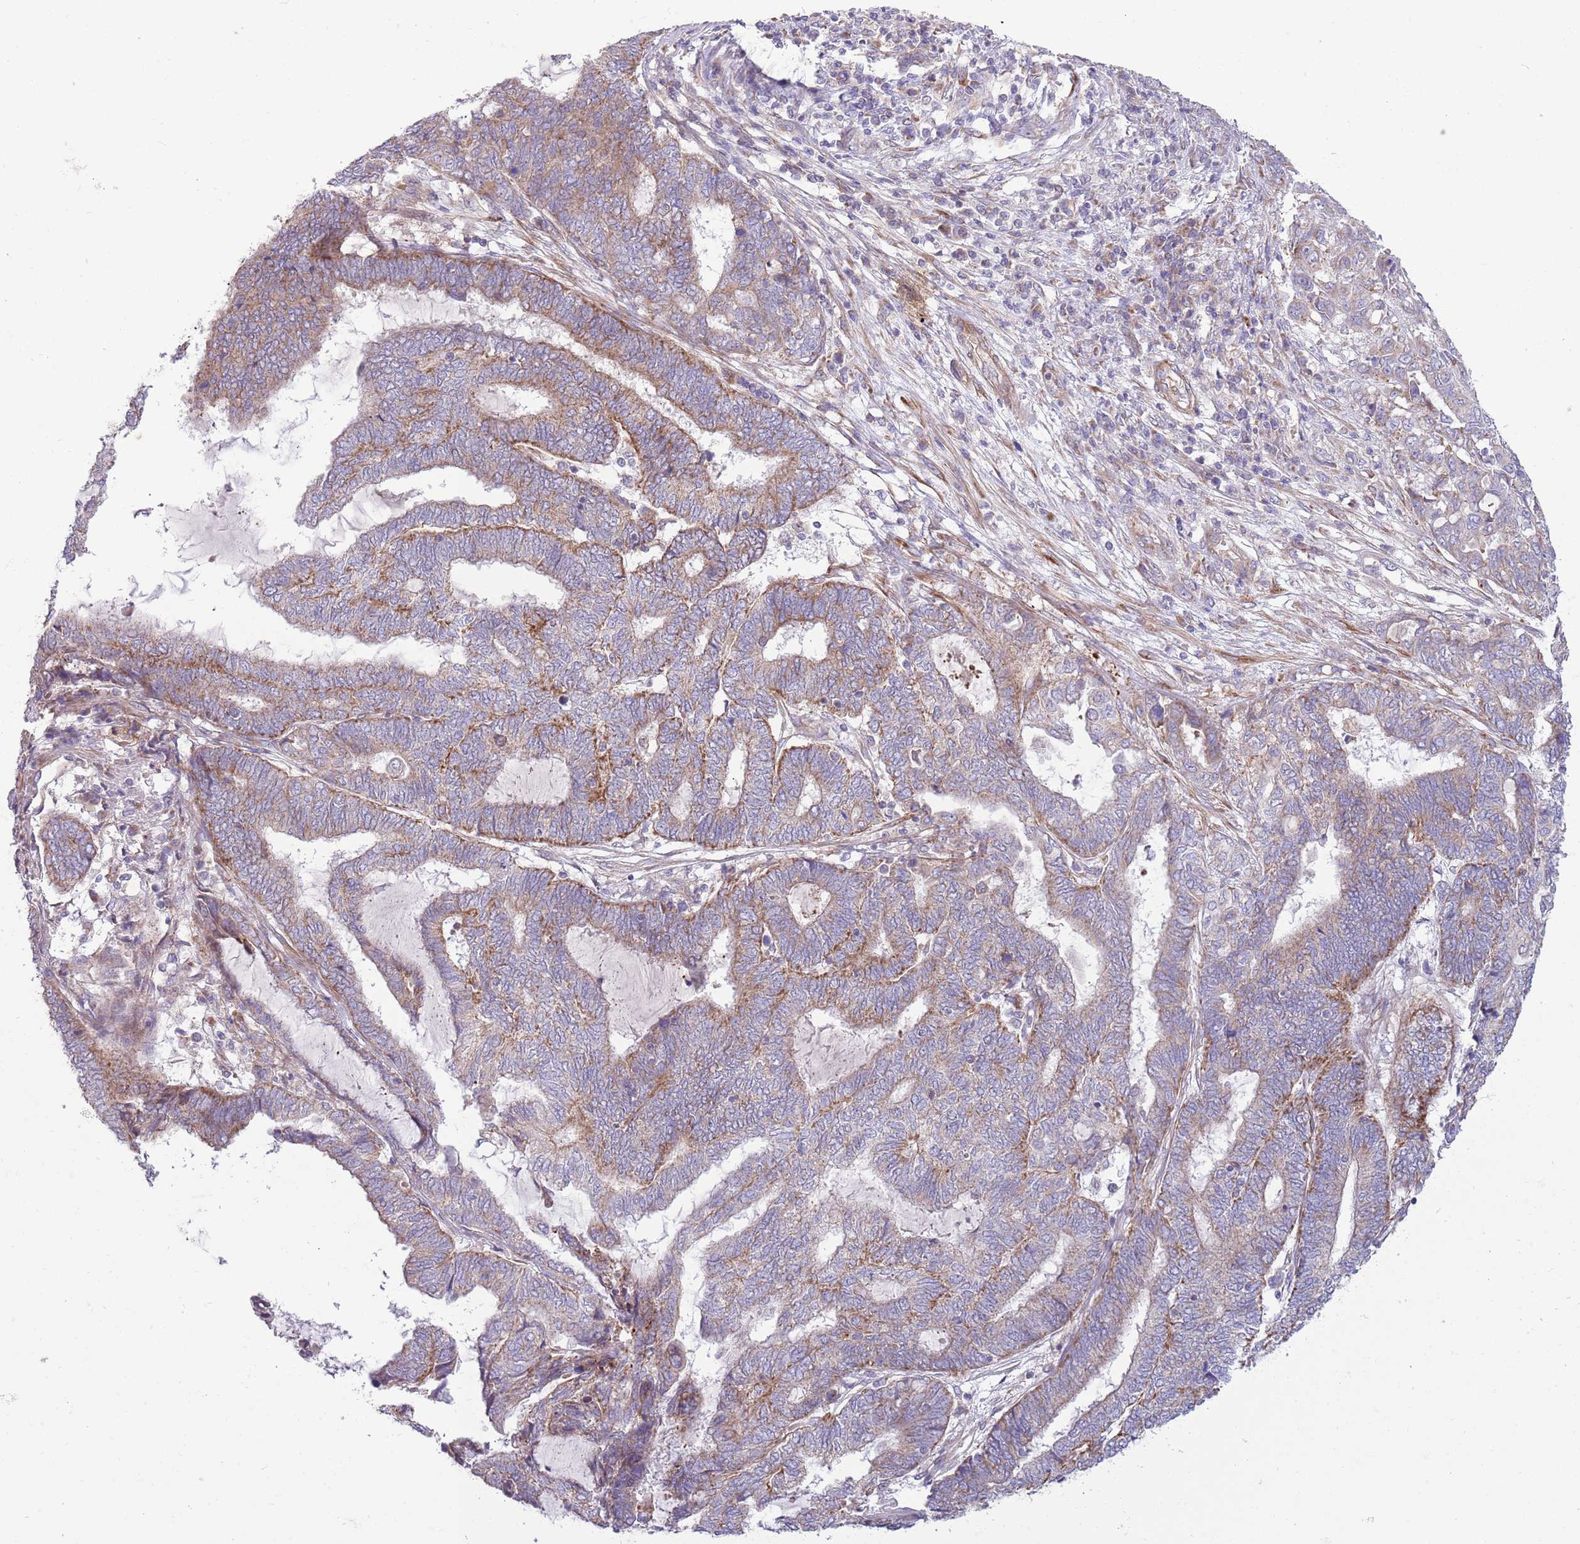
{"staining": {"intensity": "moderate", "quantity": "25%-75%", "location": "cytoplasmic/membranous"}, "tissue": "endometrial cancer", "cell_type": "Tumor cells", "image_type": "cancer", "snomed": [{"axis": "morphology", "description": "Adenocarcinoma, NOS"}, {"axis": "topography", "description": "Uterus"}, {"axis": "topography", "description": "Endometrium"}], "caption": "Adenocarcinoma (endometrial) stained for a protein (brown) exhibits moderate cytoplasmic/membranous positive expression in approximately 25%-75% of tumor cells.", "gene": "TOMM5", "patient": {"sex": "female", "age": 70}}